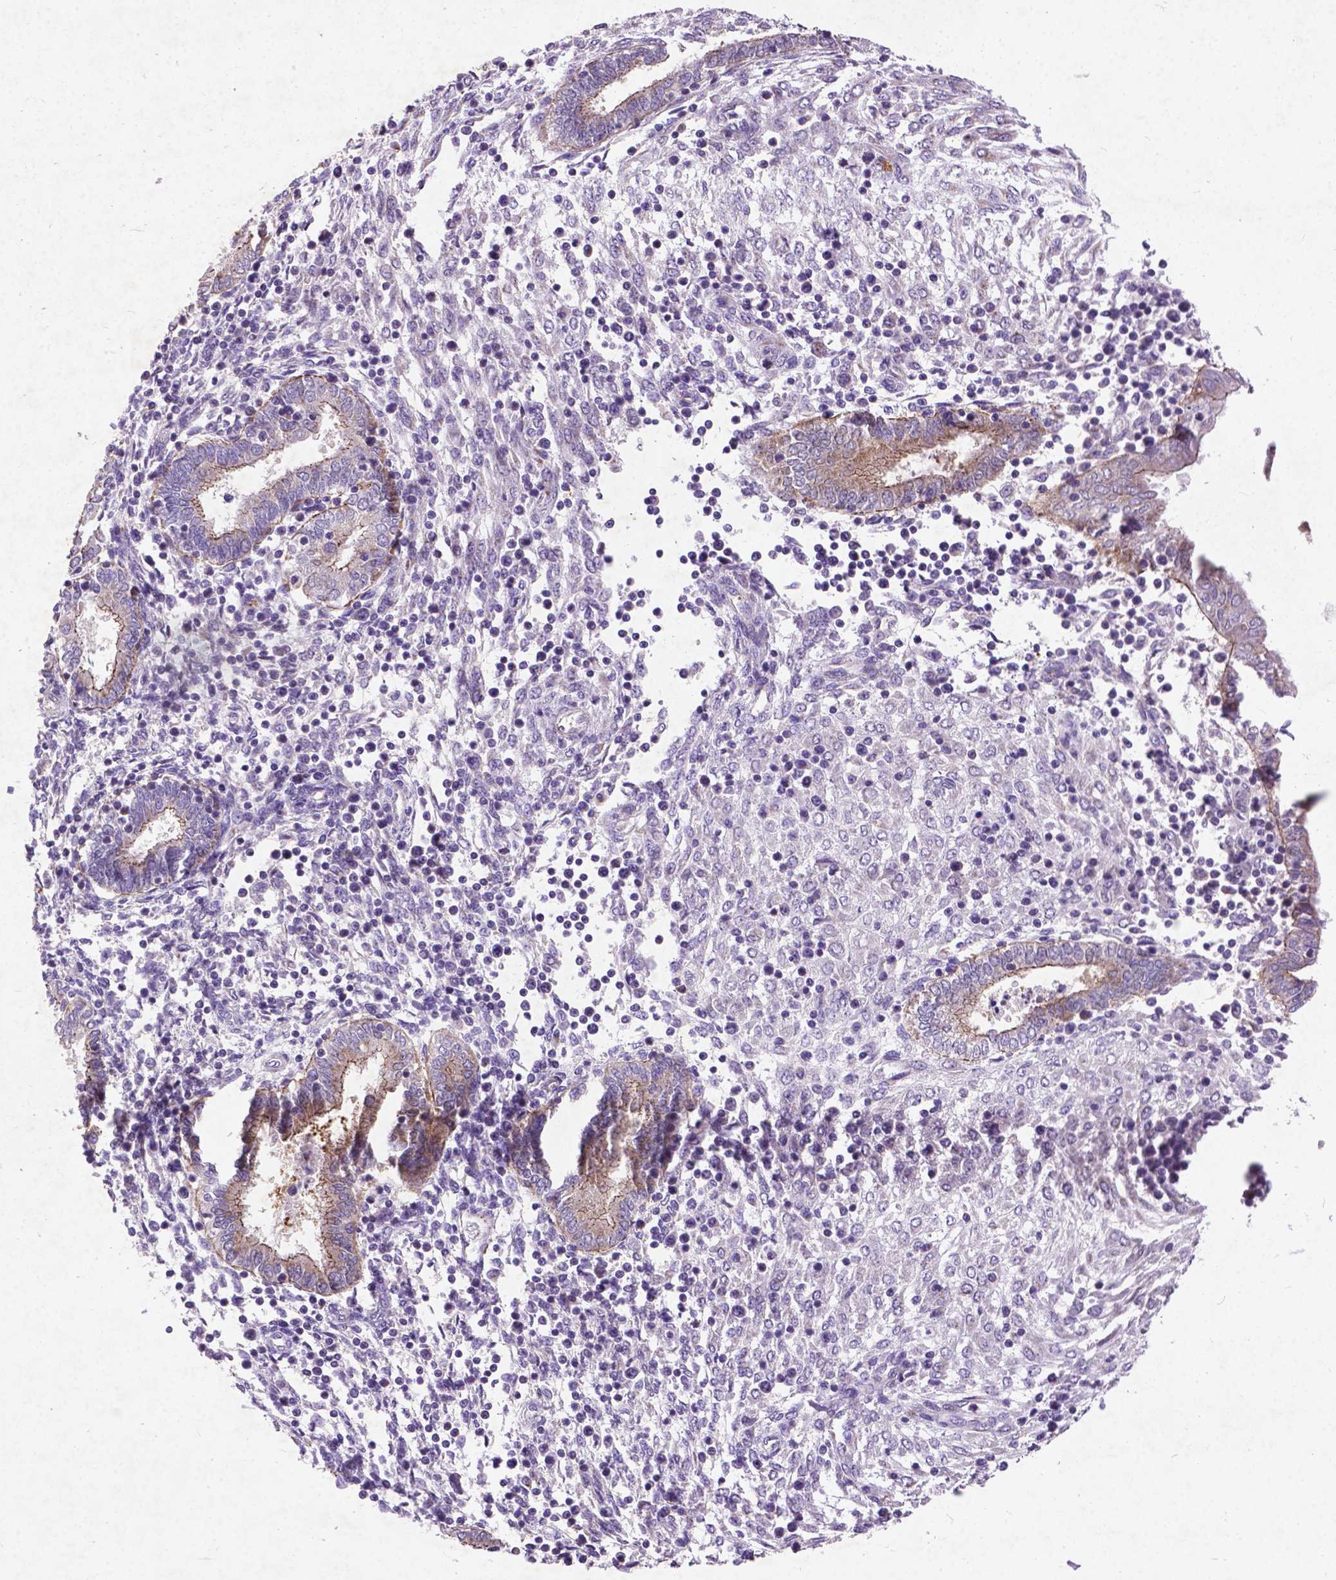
{"staining": {"intensity": "negative", "quantity": "none", "location": "none"}, "tissue": "endometrium", "cell_type": "Cells in endometrial stroma", "image_type": "normal", "snomed": [{"axis": "morphology", "description": "Normal tissue, NOS"}, {"axis": "topography", "description": "Endometrium"}], "caption": "Immunohistochemical staining of unremarkable human endometrium displays no significant positivity in cells in endometrial stroma. (Stains: DAB (3,3'-diaminobenzidine) IHC with hematoxylin counter stain, Microscopy: brightfield microscopy at high magnification).", "gene": "ATG4D", "patient": {"sex": "female", "age": 42}}